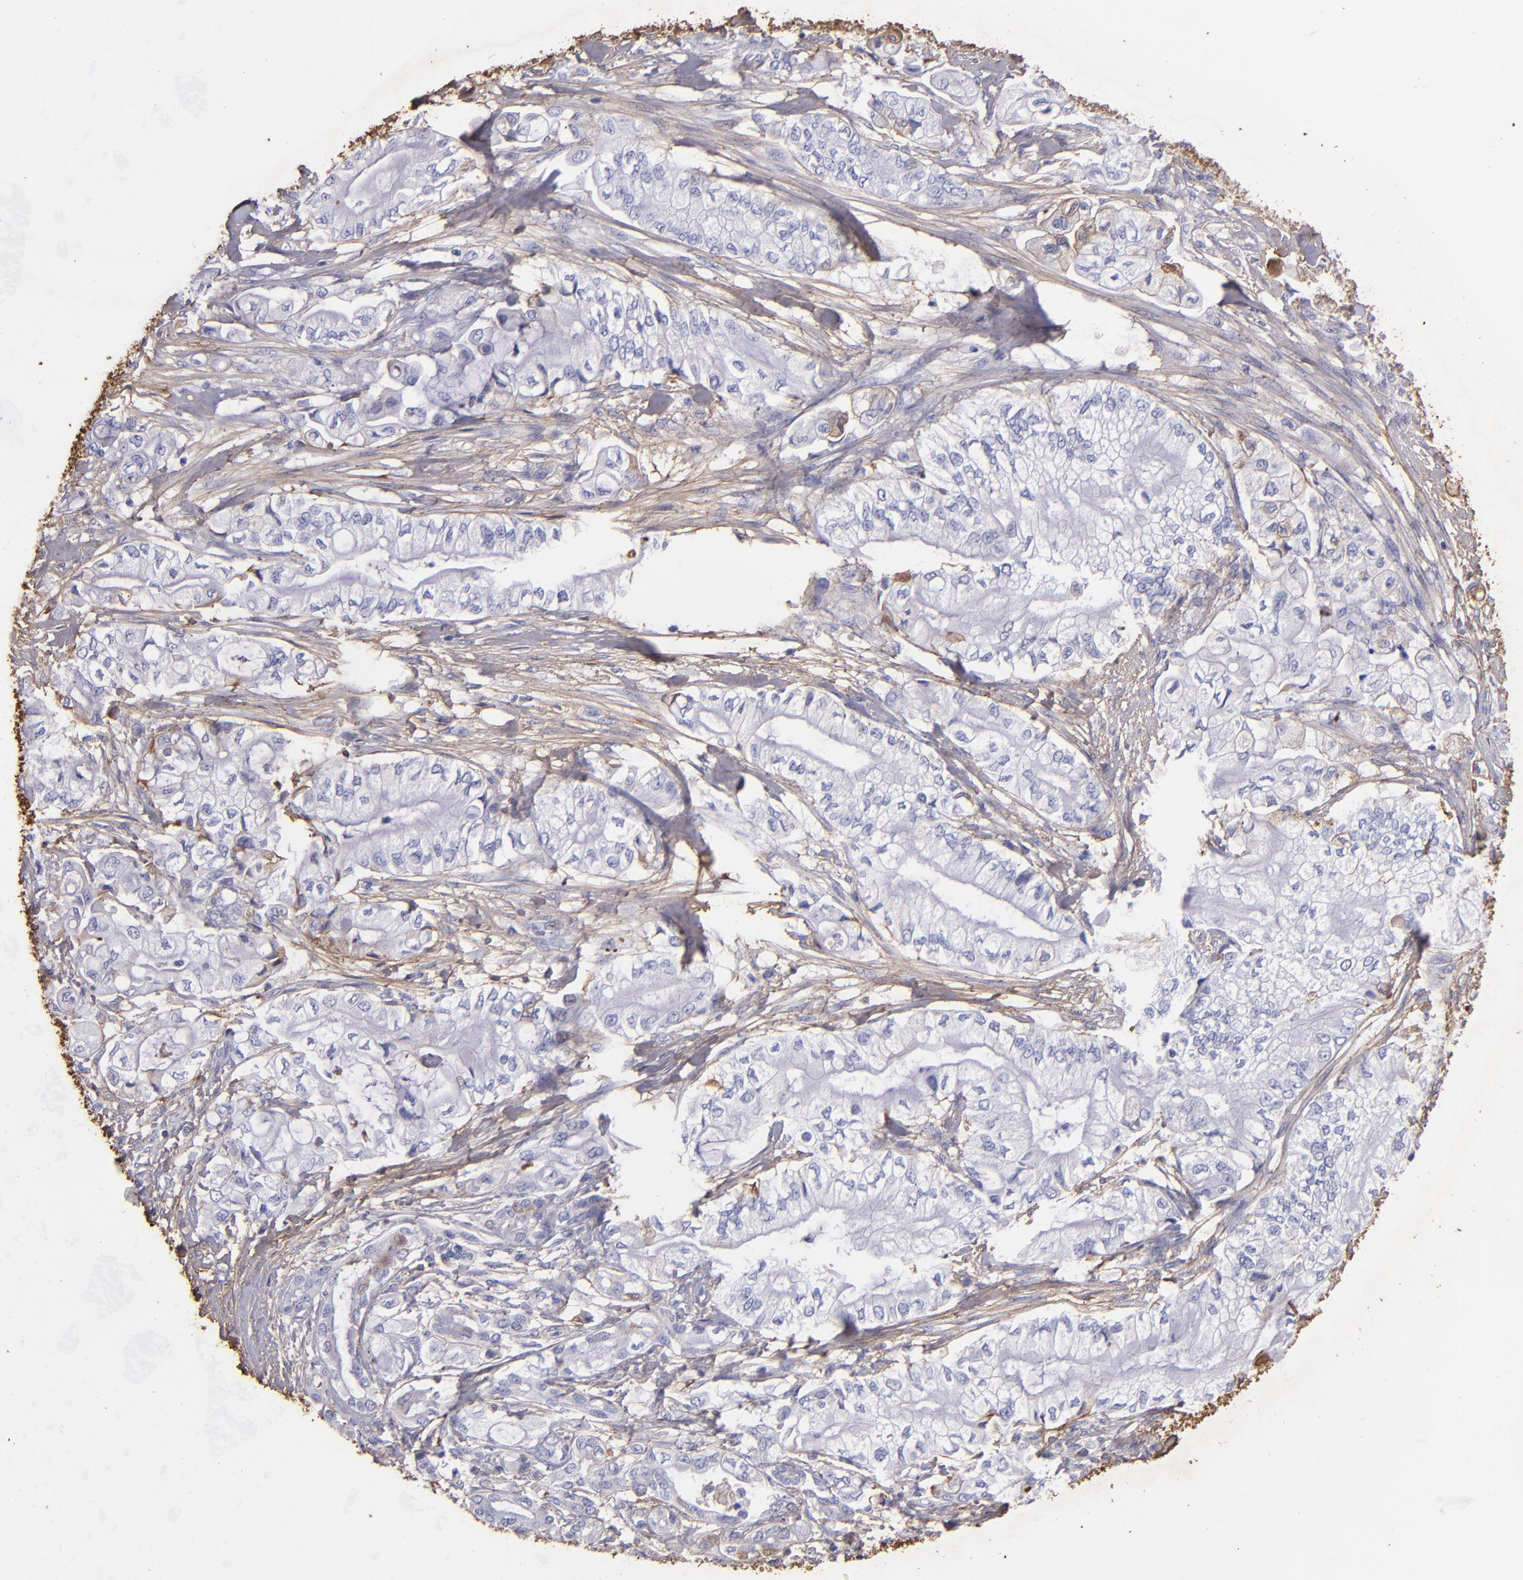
{"staining": {"intensity": "negative", "quantity": "none", "location": "none"}, "tissue": "pancreatic cancer", "cell_type": "Tumor cells", "image_type": "cancer", "snomed": [{"axis": "morphology", "description": "Adenocarcinoma, NOS"}, {"axis": "topography", "description": "Pancreas"}], "caption": "Immunohistochemistry (IHC) image of neoplastic tissue: pancreatic adenocarcinoma stained with DAB (3,3'-diaminobenzidine) displays no significant protein positivity in tumor cells.", "gene": "FGB", "patient": {"sex": "male", "age": 79}}